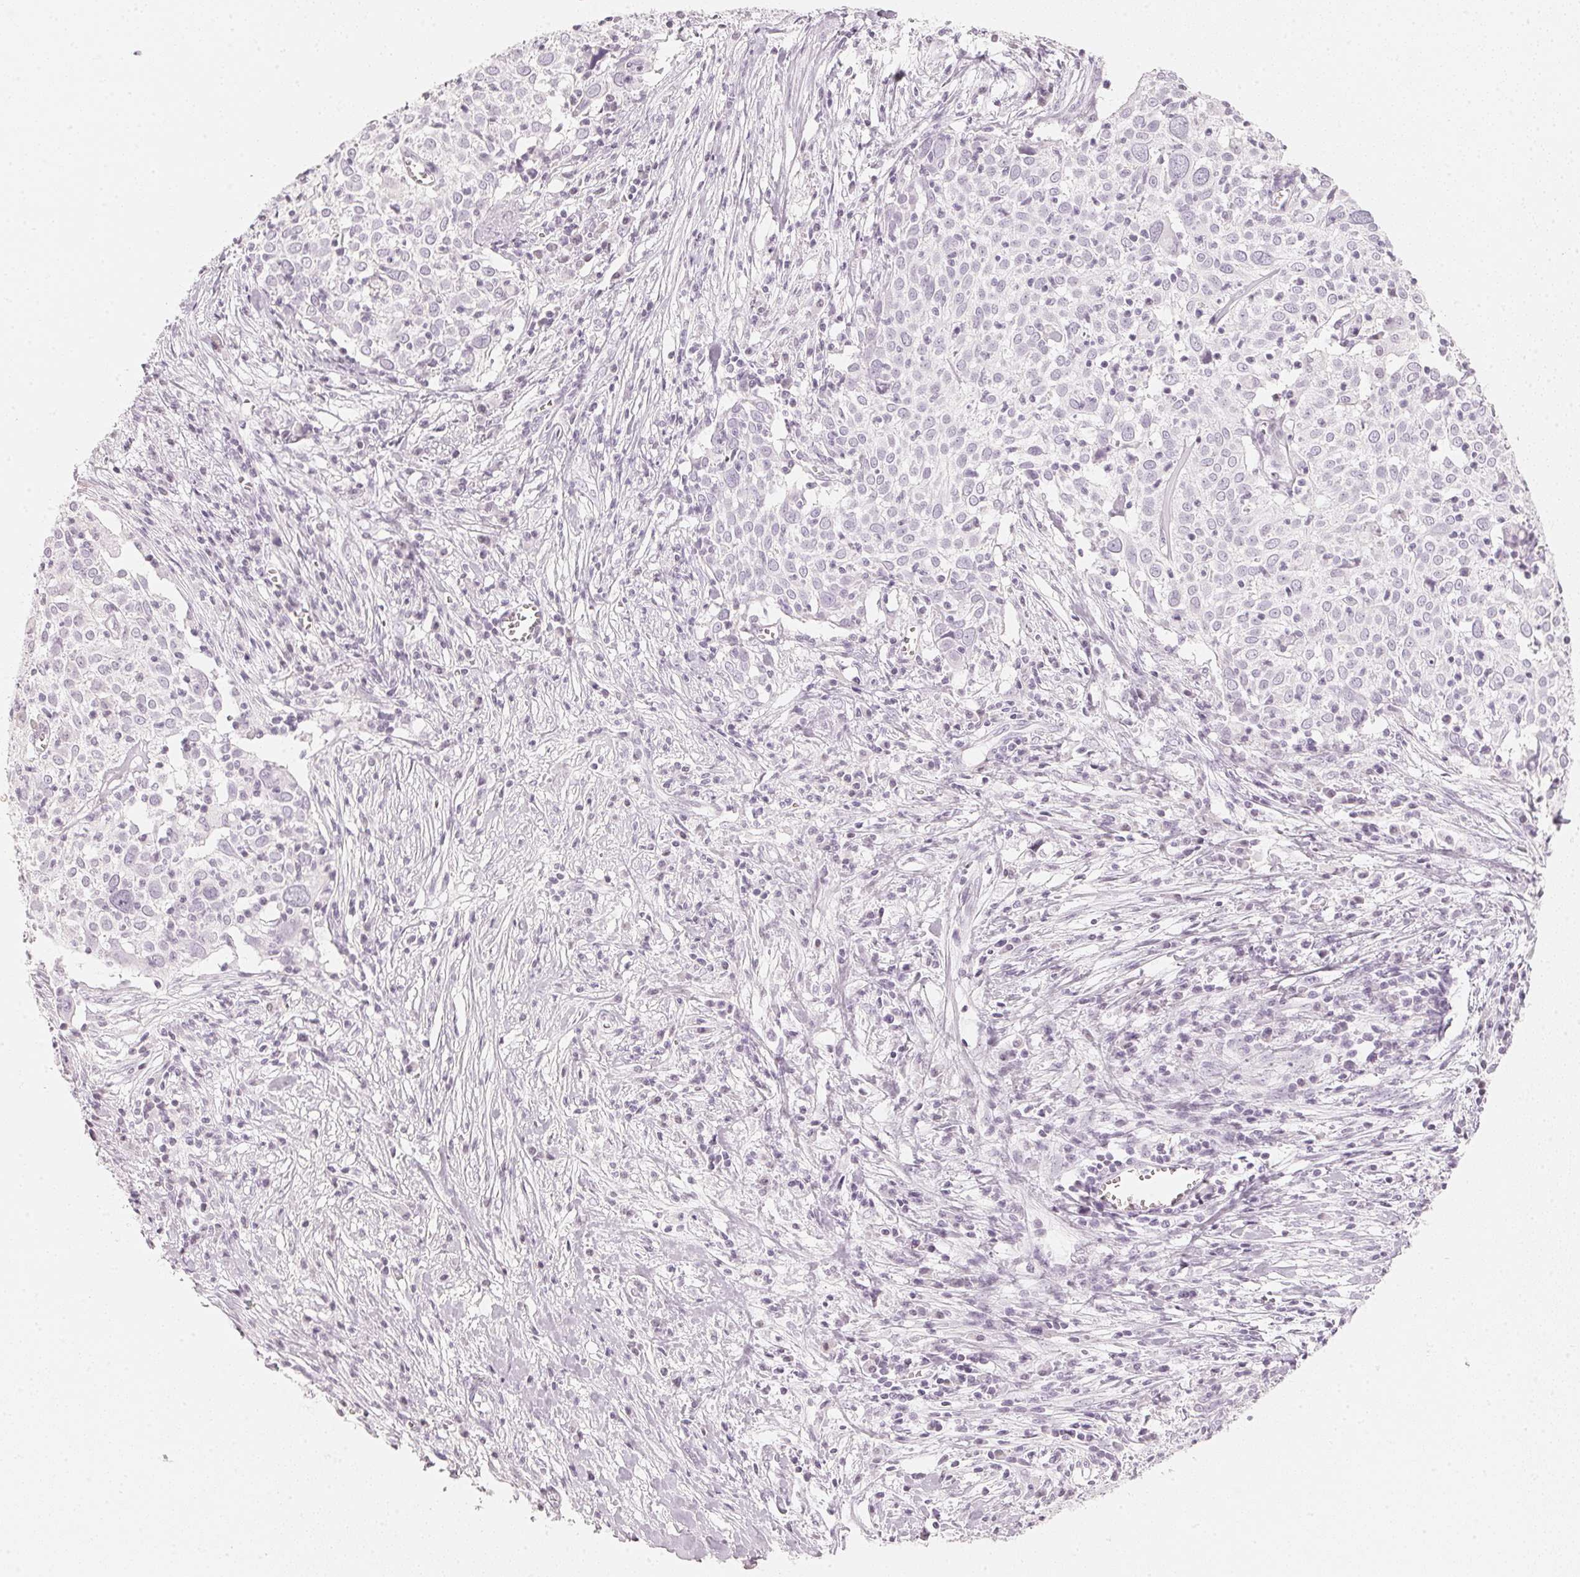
{"staining": {"intensity": "negative", "quantity": "none", "location": "none"}, "tissue": "cervical cancer", "cell_type": "Tumor cells", "image_type": "cancer", "snomed": [{"axis": "morphology", "description": "Squamous cell carcinoma, NOS"}, {"axis": "topography", "description": "Cervix"}], "caption": "IHC image of cervical squamous cell carcinoma stained for a protein (brown), which reveals no staining in tumor cells.", "gene": "SLC22A8", "patient": {"sex": "female", "age": 39}}